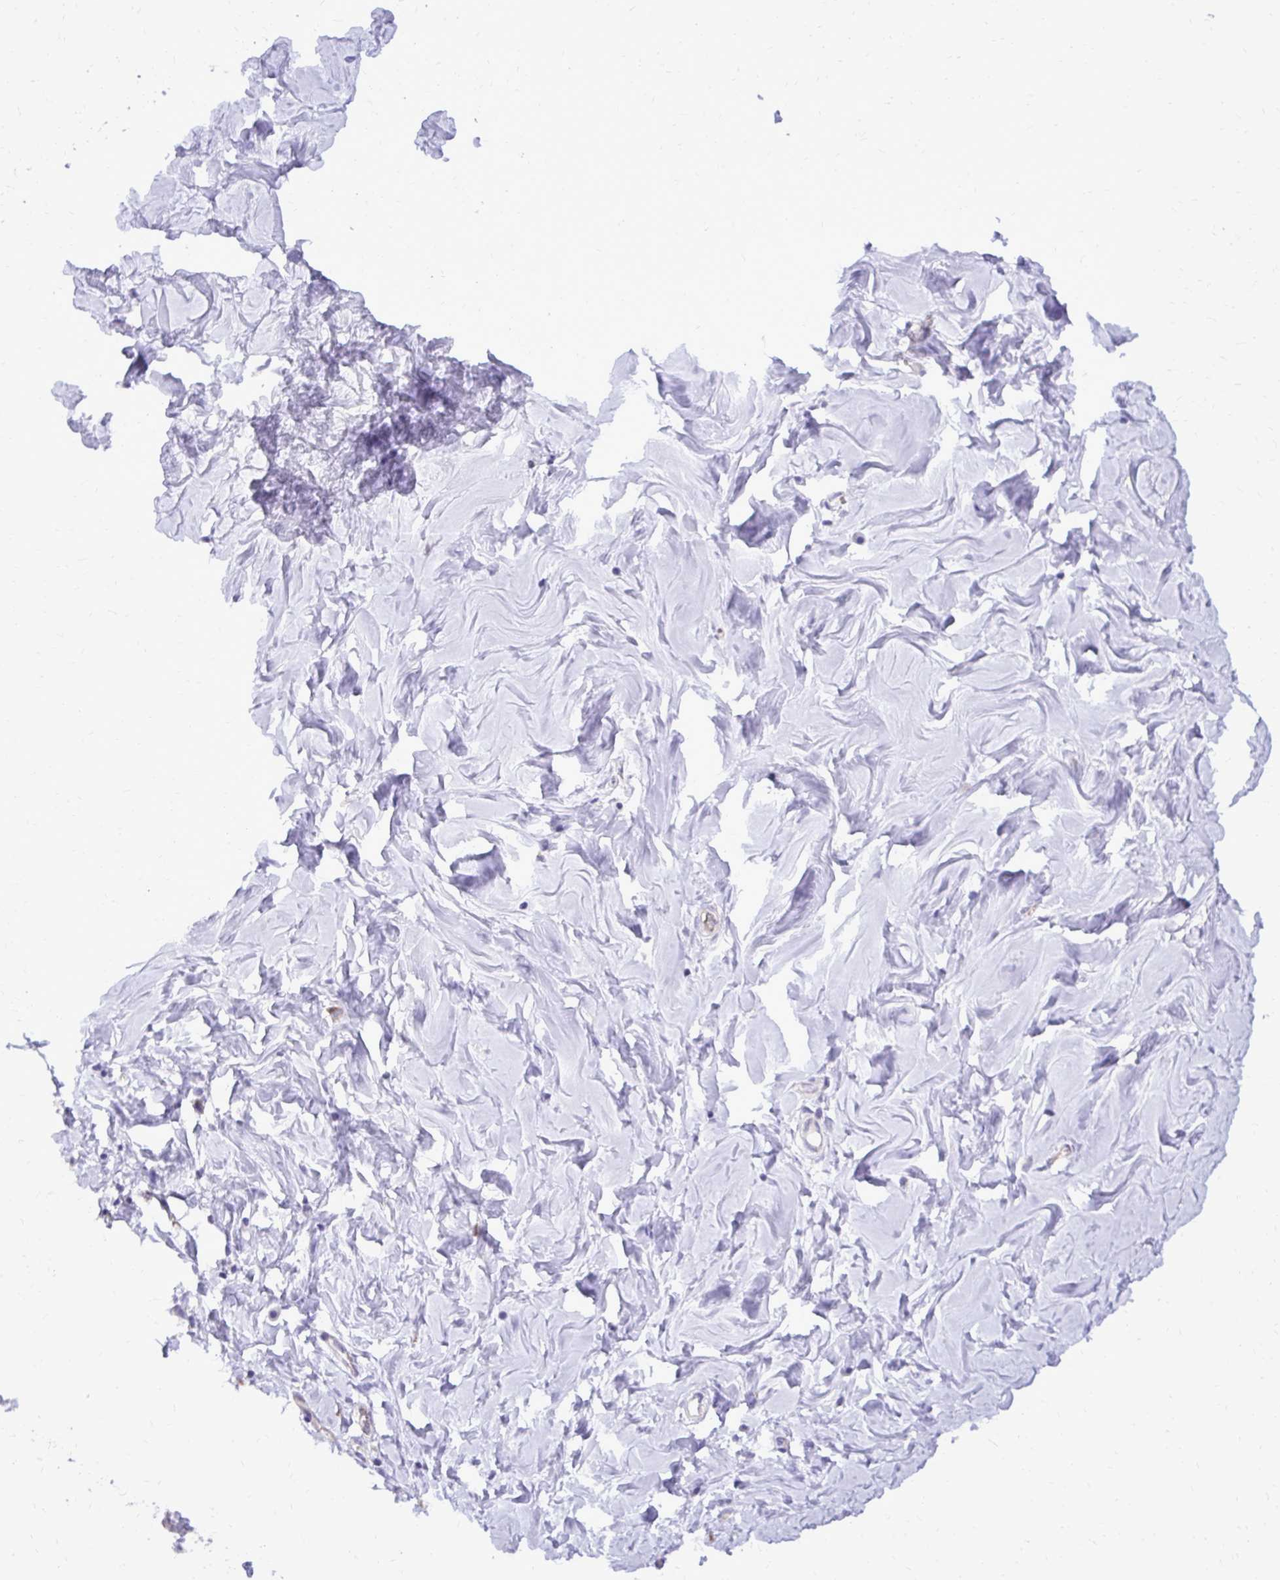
{"staining": {"intensity": "negative", "quantity": "none", "location": "none"}, "tissue": "breast", "cell_type": "Adipocytes", "image_type": "normal", "snomed": [{"axis": "morphology", "description": "Normal tissue, NOS"}, {"axis": "topography", "description": "Breast"}], "caption": "This is an immunohistochemistry photomicrograph of benign breast. There is no staining in adipocytes.", "gene": "CAT", "patient": {"sex": "female", "age": 27}}